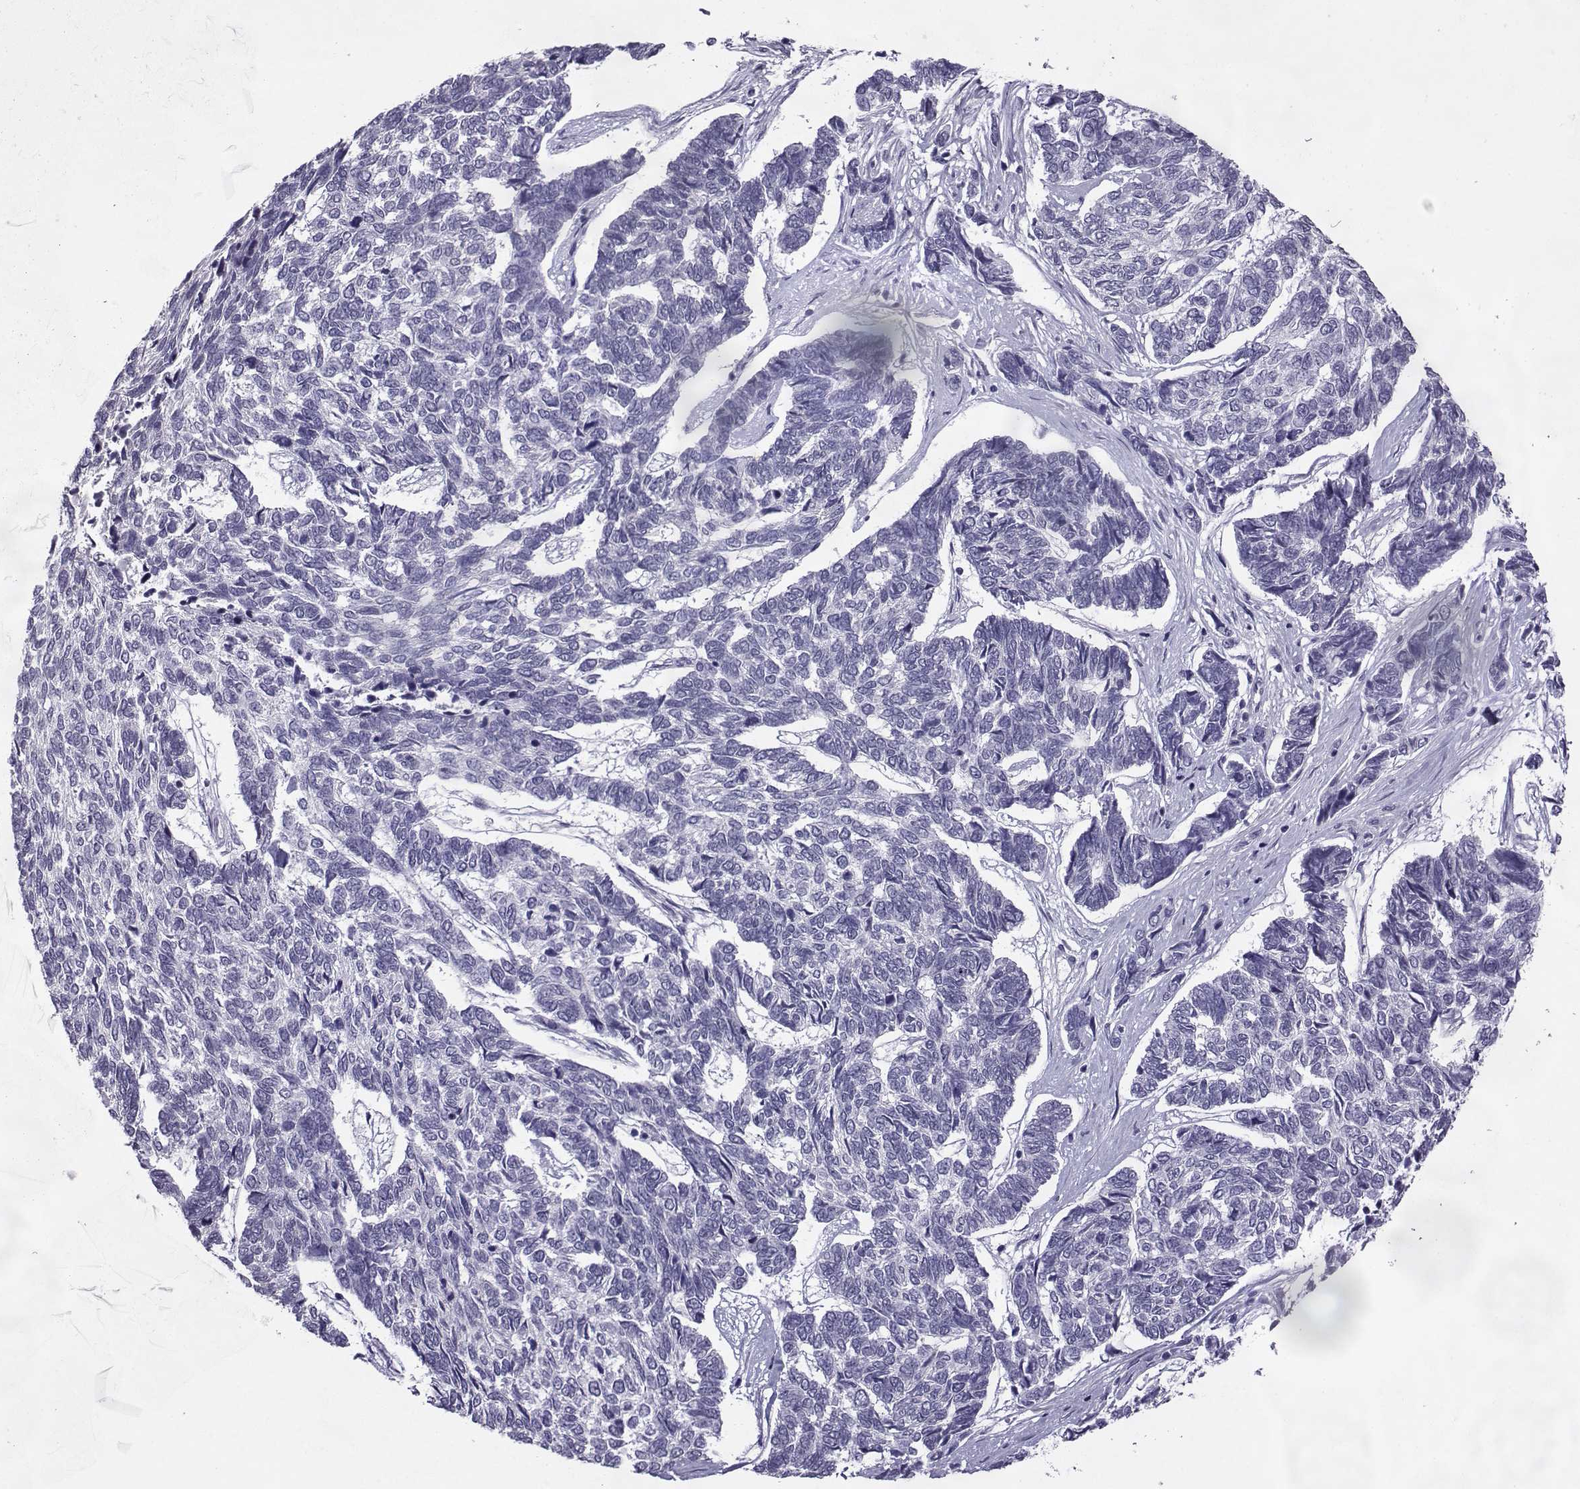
{"staining": {"intensity": "negative", "quantity": "none", "location": "none"}, "tissue": "skin cancer", "cell_type": "Tumor cells", "image_type": "cancer", "snomed": [{"axis": "morphology", "description": "Basal cell carcinoma"}, {"axis": "topography", "description": "Skin"}], "caption": "Immunohistochemical staining of human skin cancer (basal cell carcinoma) demonstrates no significant expression in tumor cells. The staining was performed using DAB (3,3'-diaminobenzidine) to visualize the protein expression in brown, while the nuclei were stained in blue with hematoxylin (Magnification: 20x).", "gene": "LIN28A", "patient": {"sex": "female", "age": 65}}